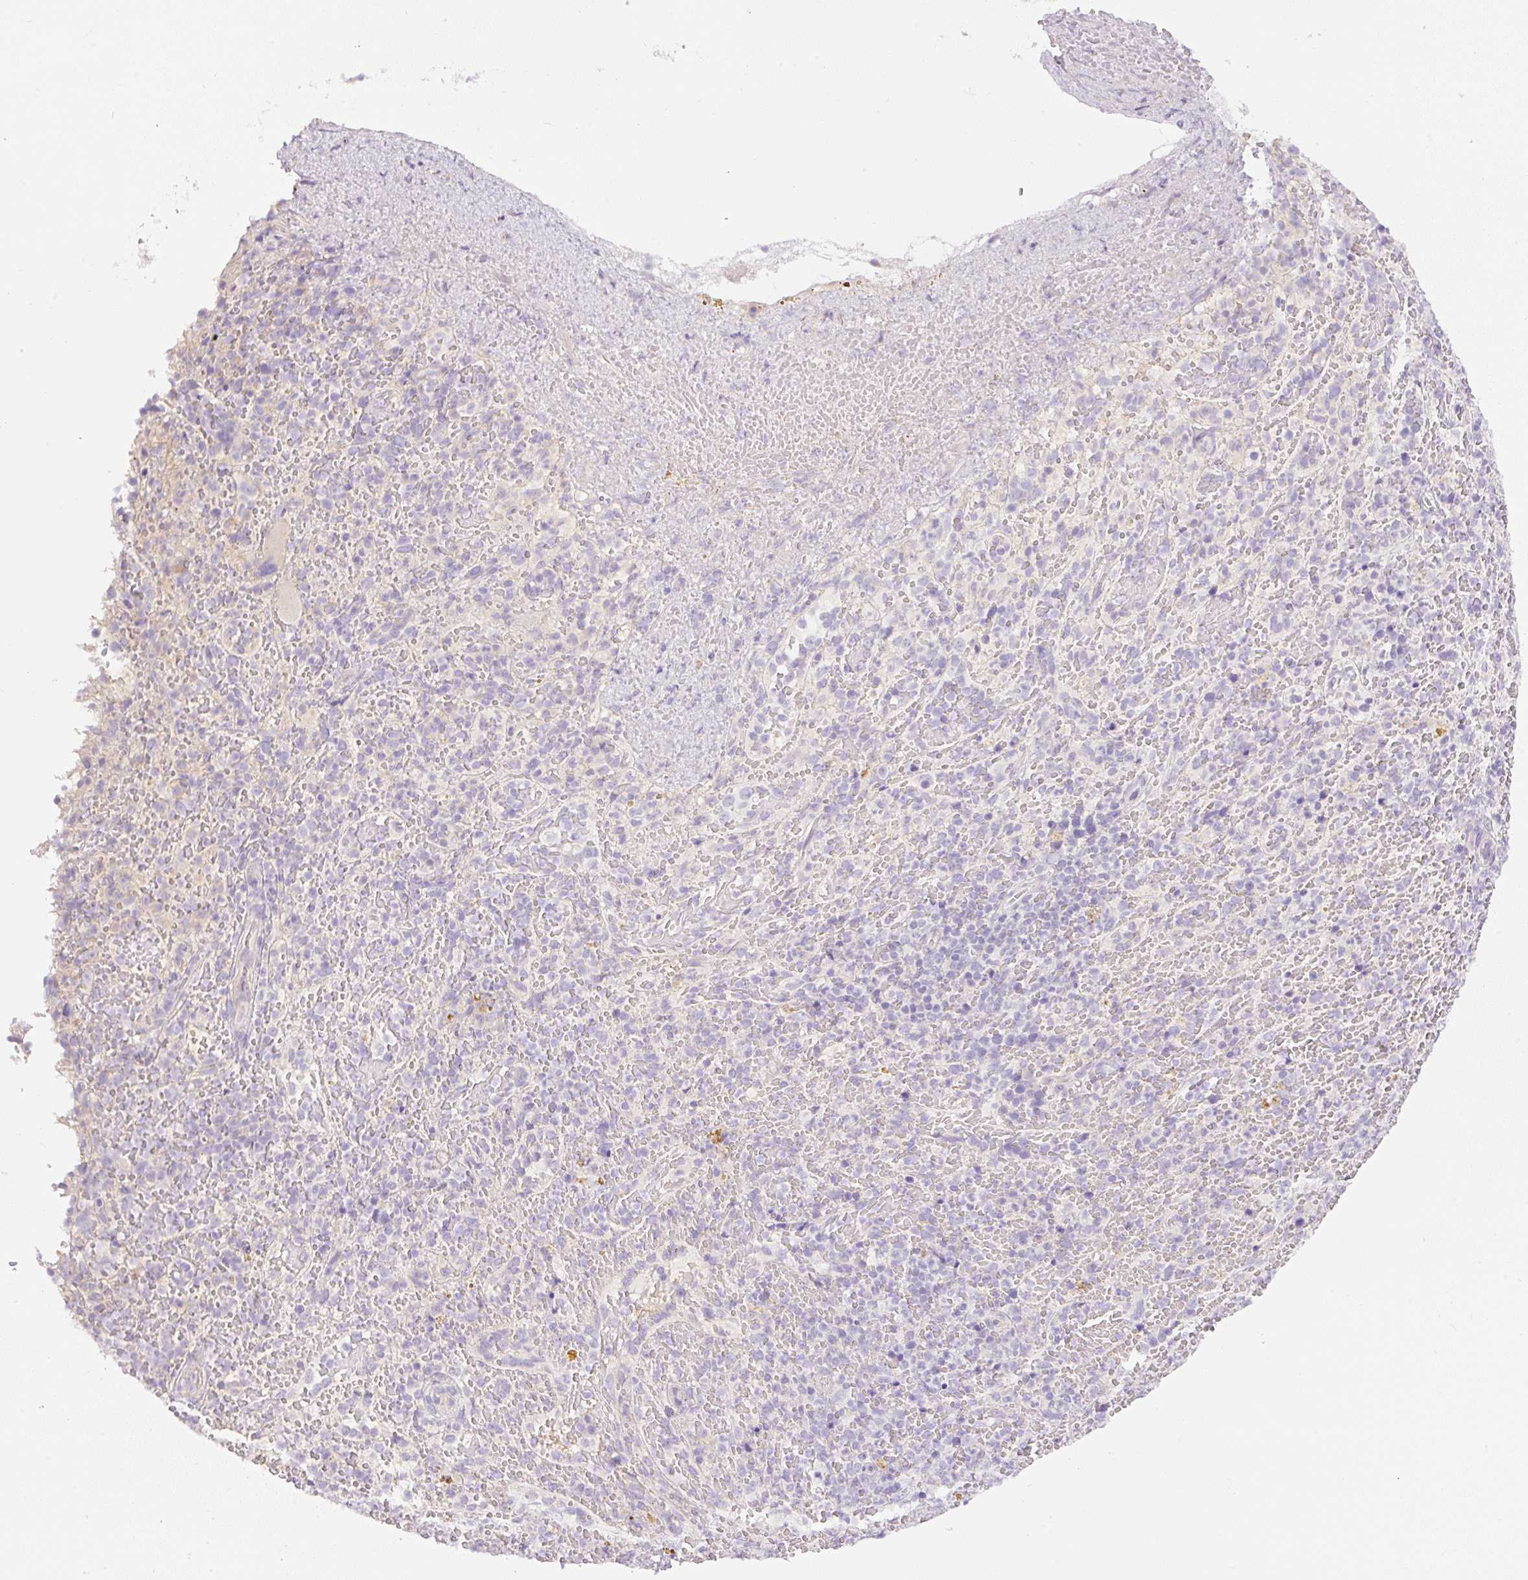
{"staining": {"intensity": "negative", "quantity": "none", "location": "none"}, "tissue": "spleen", "cell_type": "Cells in red pulp", "image_type": "normal", "snomed": [{"axis": "morphology", "description": "Normal tissue, NOS"}, {"axis": "topography", "description": "Spleen"}], "caption": "Cells in red pulp are negative for brown protein staining in normal spleen. Brightfield microscopy of IHC stained with DAB (brown) and hematoxylin (blue), captured at high magnification.", "gene": "MIA2", "patient": {"sex": "female", "age": 50}}